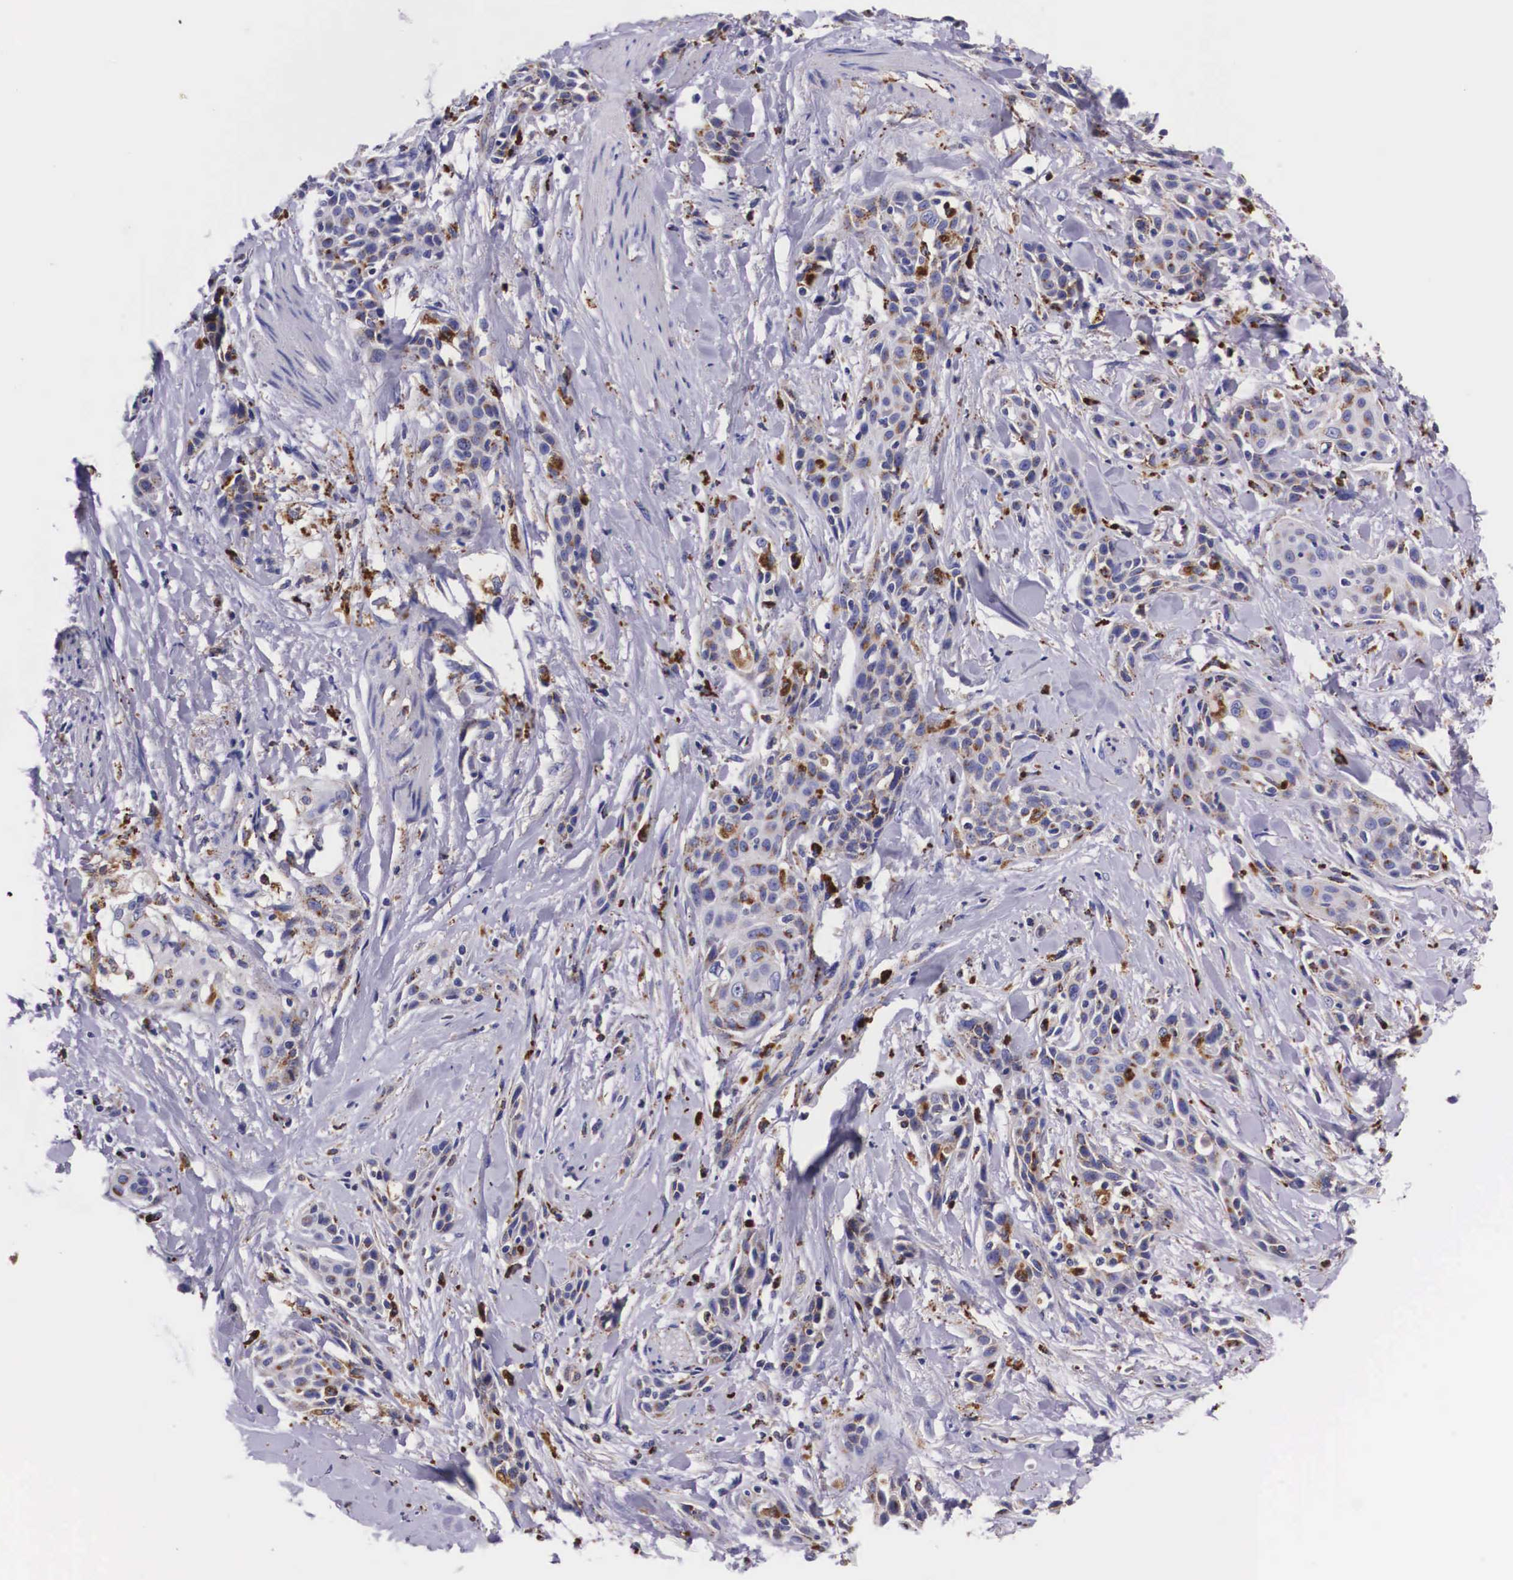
{"staining": {"intensity": "weak", "quantity": "25%-75%", "location": "cytoplasmic/membranous"}, "tissue": "skin cancer", "cell_type": "Tumor cells", "image_type": "cancer", "snomed": [{"axis": "morphology", "description": "Squamous cell carcinoma, NOS"}, {"axis": "topography", "description": "Skin"}, {"axis": "topography", "description": "Anal"}], "caption": "Tumor cells exhibit weak cytoplasmic/membranous positivity in about 25%-75% of cells in squamous cell carcinoma (skin).", "gene": "NAGA", "patient": {"sex": "male", "age": 64}}